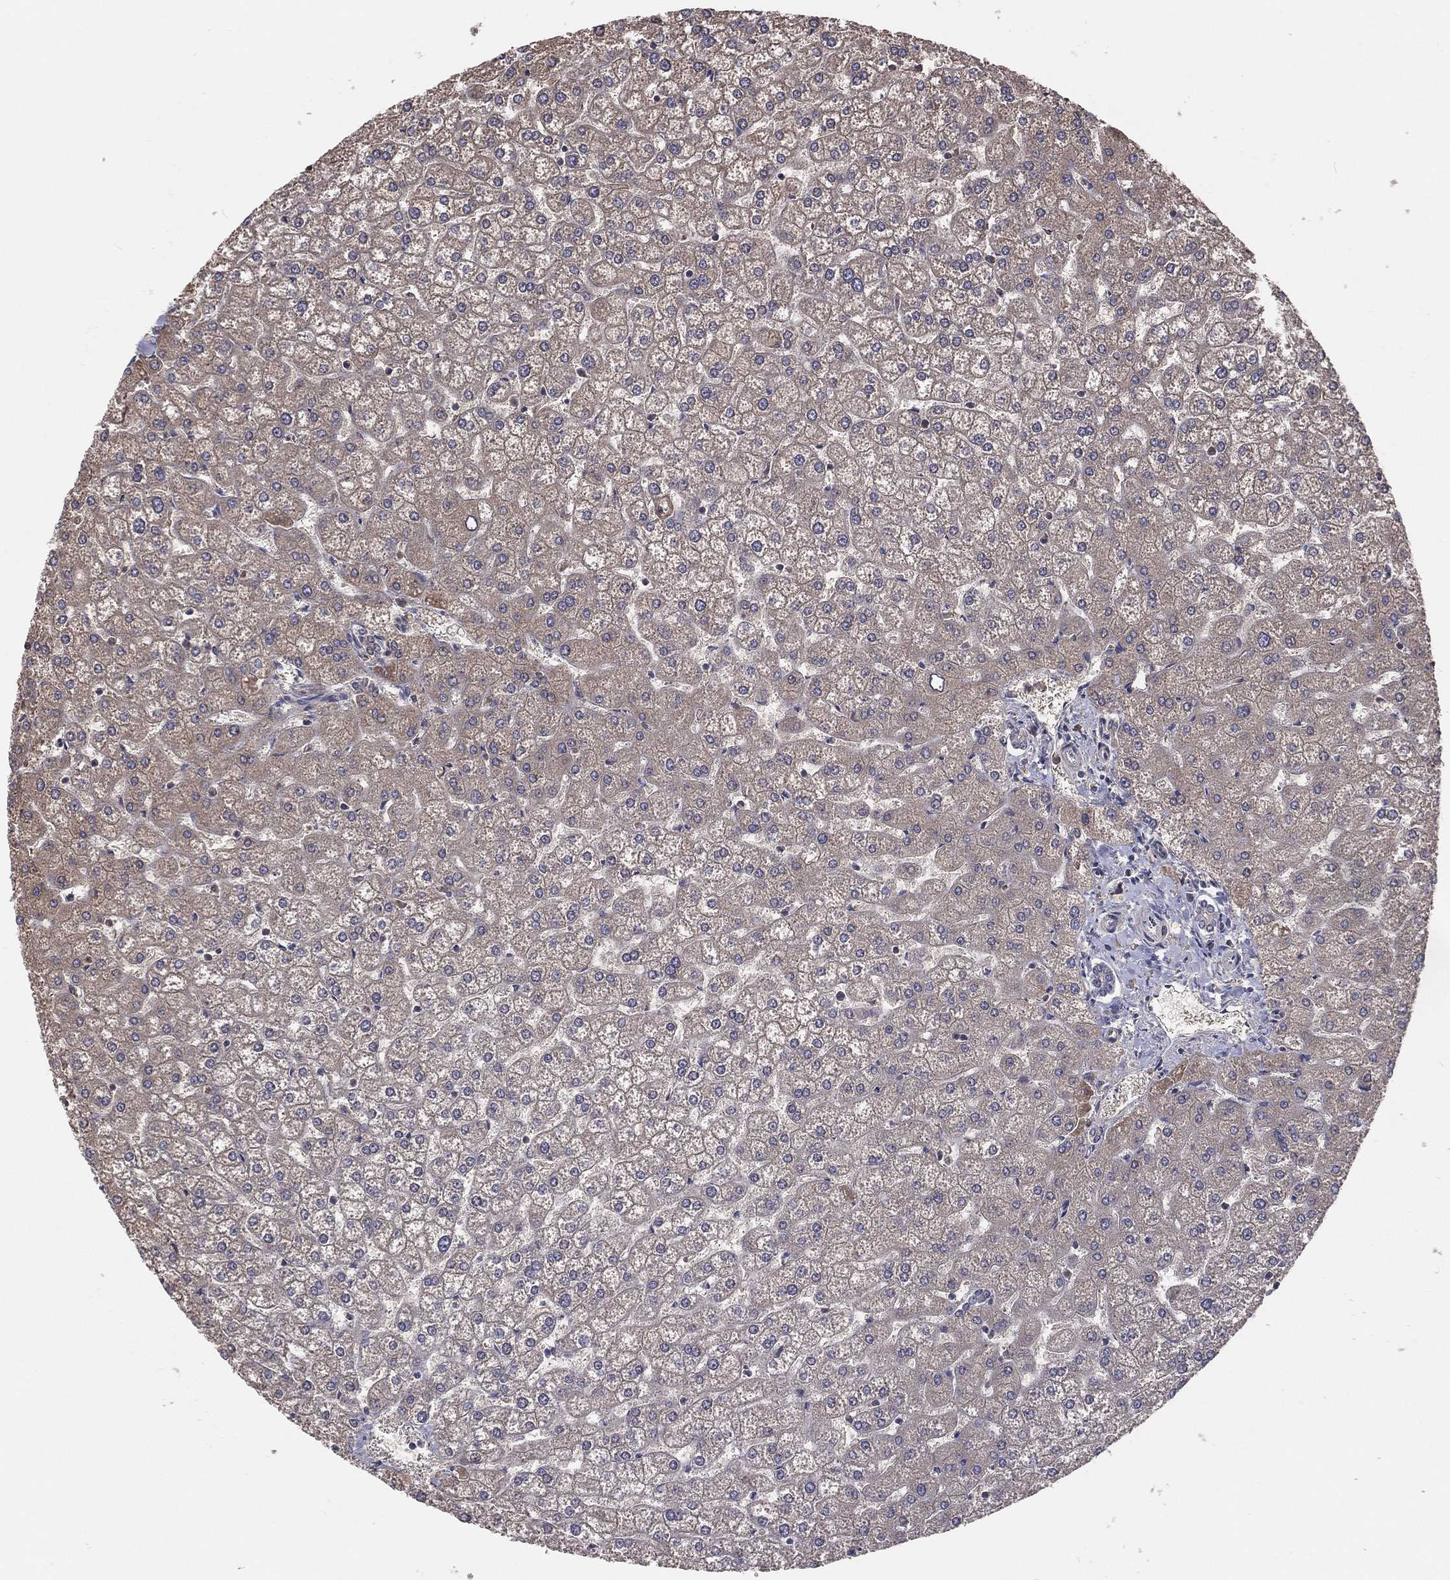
{"staining": {"intensity": "negative", "quantity": "none", "location": "none"}, "tissue": "liver", "cell_type": "Cholangiocytes", "image_type": "normal", "snomed": [{"axis": "morphology", "description": "Normal tissue, NOS"}, {"axis": "topography", "description": "Liver"}], "caption": "Immunohistochemical staining of unremarkable human liver reveals no significant positivity in cholangiocytes. (DAB (3,3'-diaminobenzidine) IHC visualized using brightfield microscopy, high magnification).", "gene": "EIF2B5", "patient": {"sex": "female", "age": 32}}